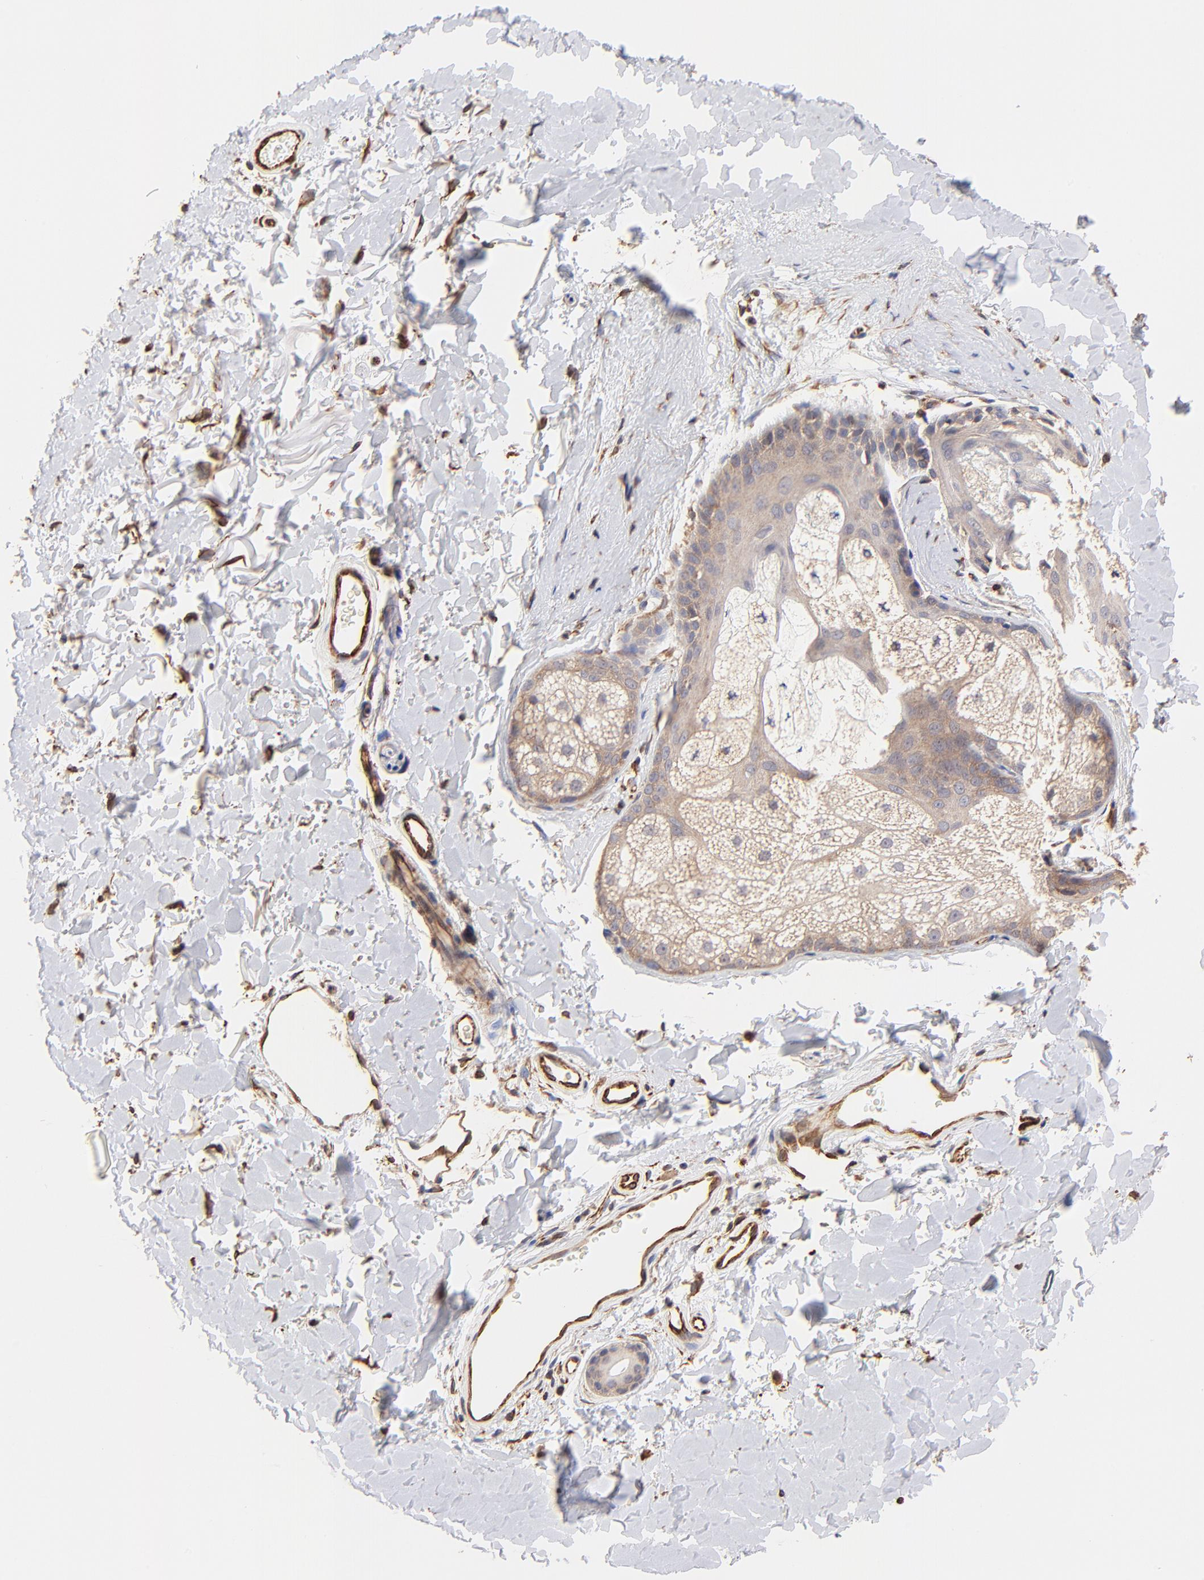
{"staining": {"intensity": "moderate", "quantity": ">75%", "location": "cytoplasmic/membranous"}, "tissue": "skin", "cell_type": "Fibroblasts", "image_type": "normal", "snomed": [{"axis": "morphology", "description": "Normal tissue, NOS"}, {"axis": "topography", "description": "Skin"}], "caption": "High-power microscopy captured an IHC photomicrograph of normal skin, revealing moderate cytoplasmic/membranous staining in about >75% of fibroblasts.", "gene": "TNFAIP3", "patient": {"sex": "male", "age": 63}}